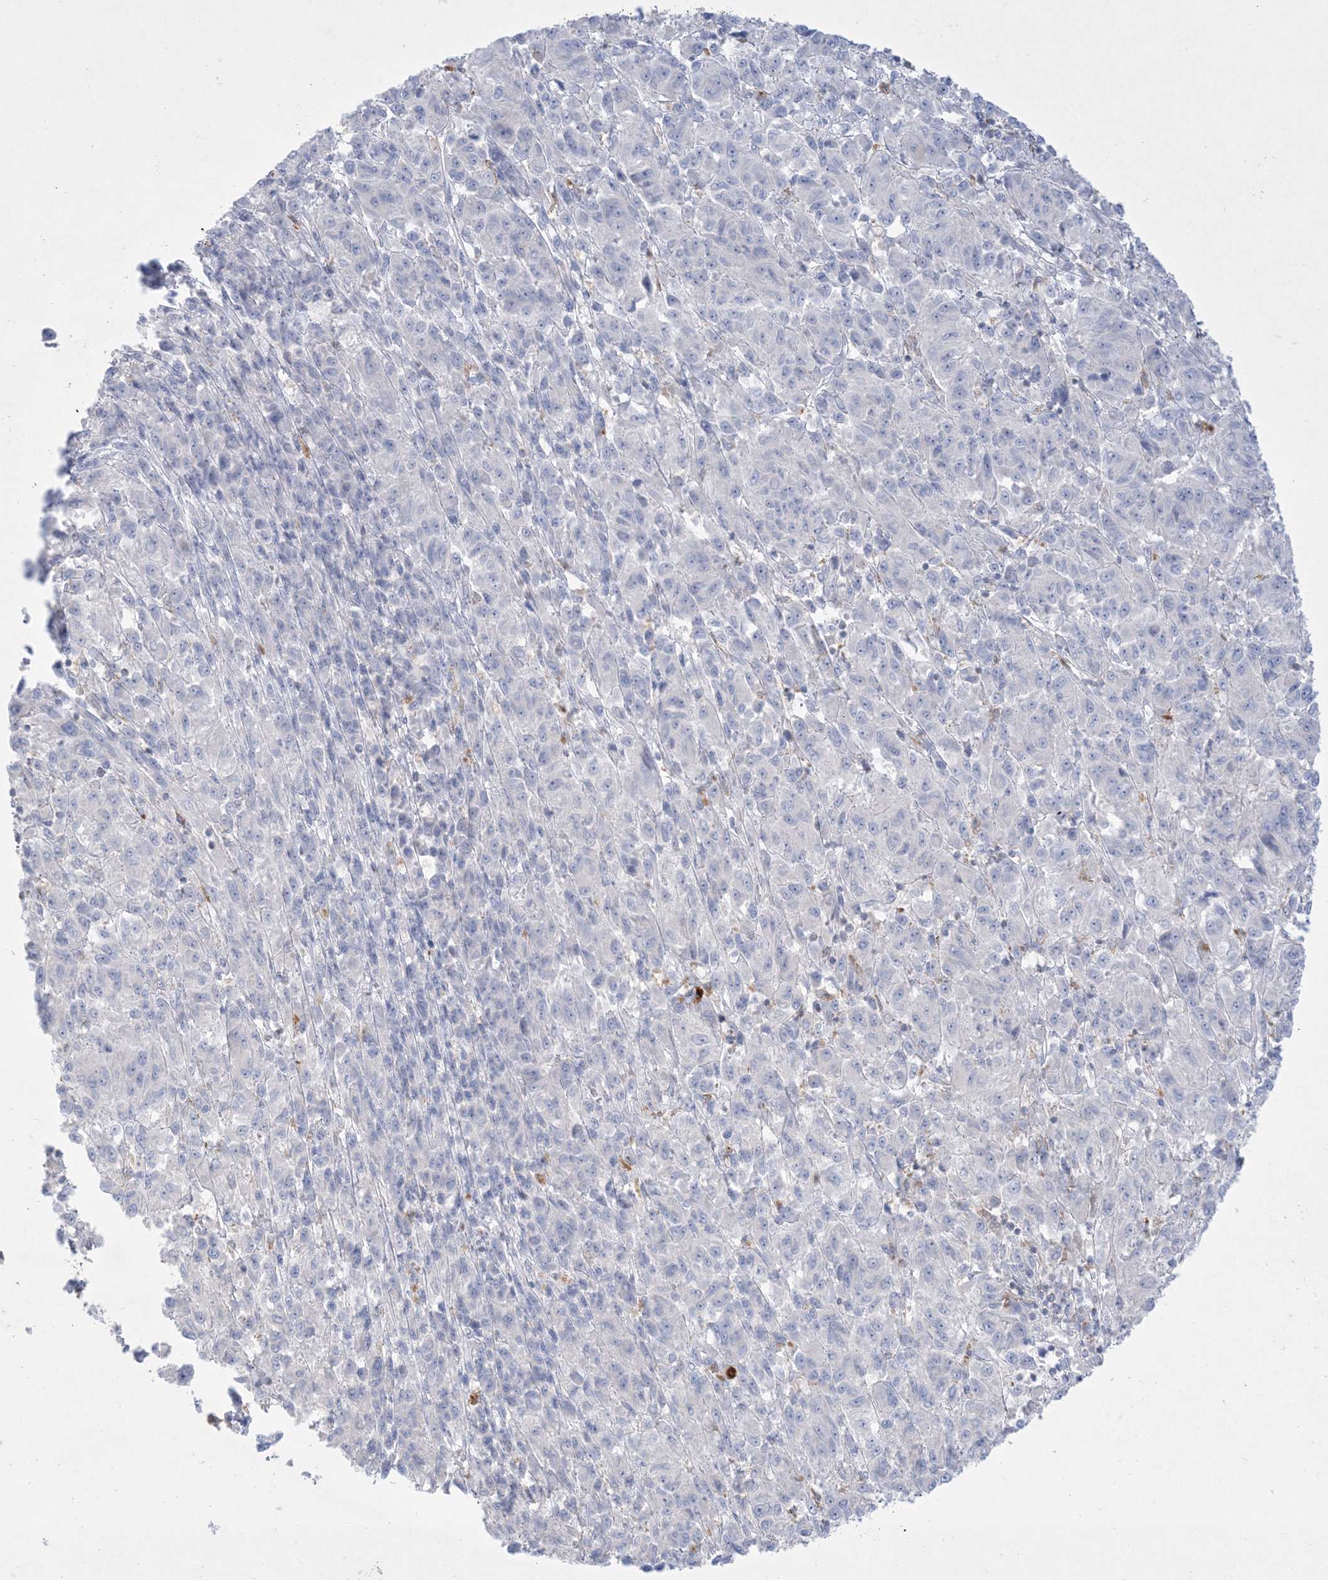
{"staining": {"intensity": "negative", "quantity": "none", "location": "none"}, "tissue": "melanoma", "cell_type": "Tumor cells", "image_type": "cancer", "snomed": [{"axis": "morphology", "description": "Malignant melanoma, Metastatic site"}, {"axis": "topography", "description": "Lung"}], "caption": "Histopathology image shows no significant protein expression in tumor cells of melanoma.", "gene": "KCTD6", "patient": {"sex": "male", "age": 64}}